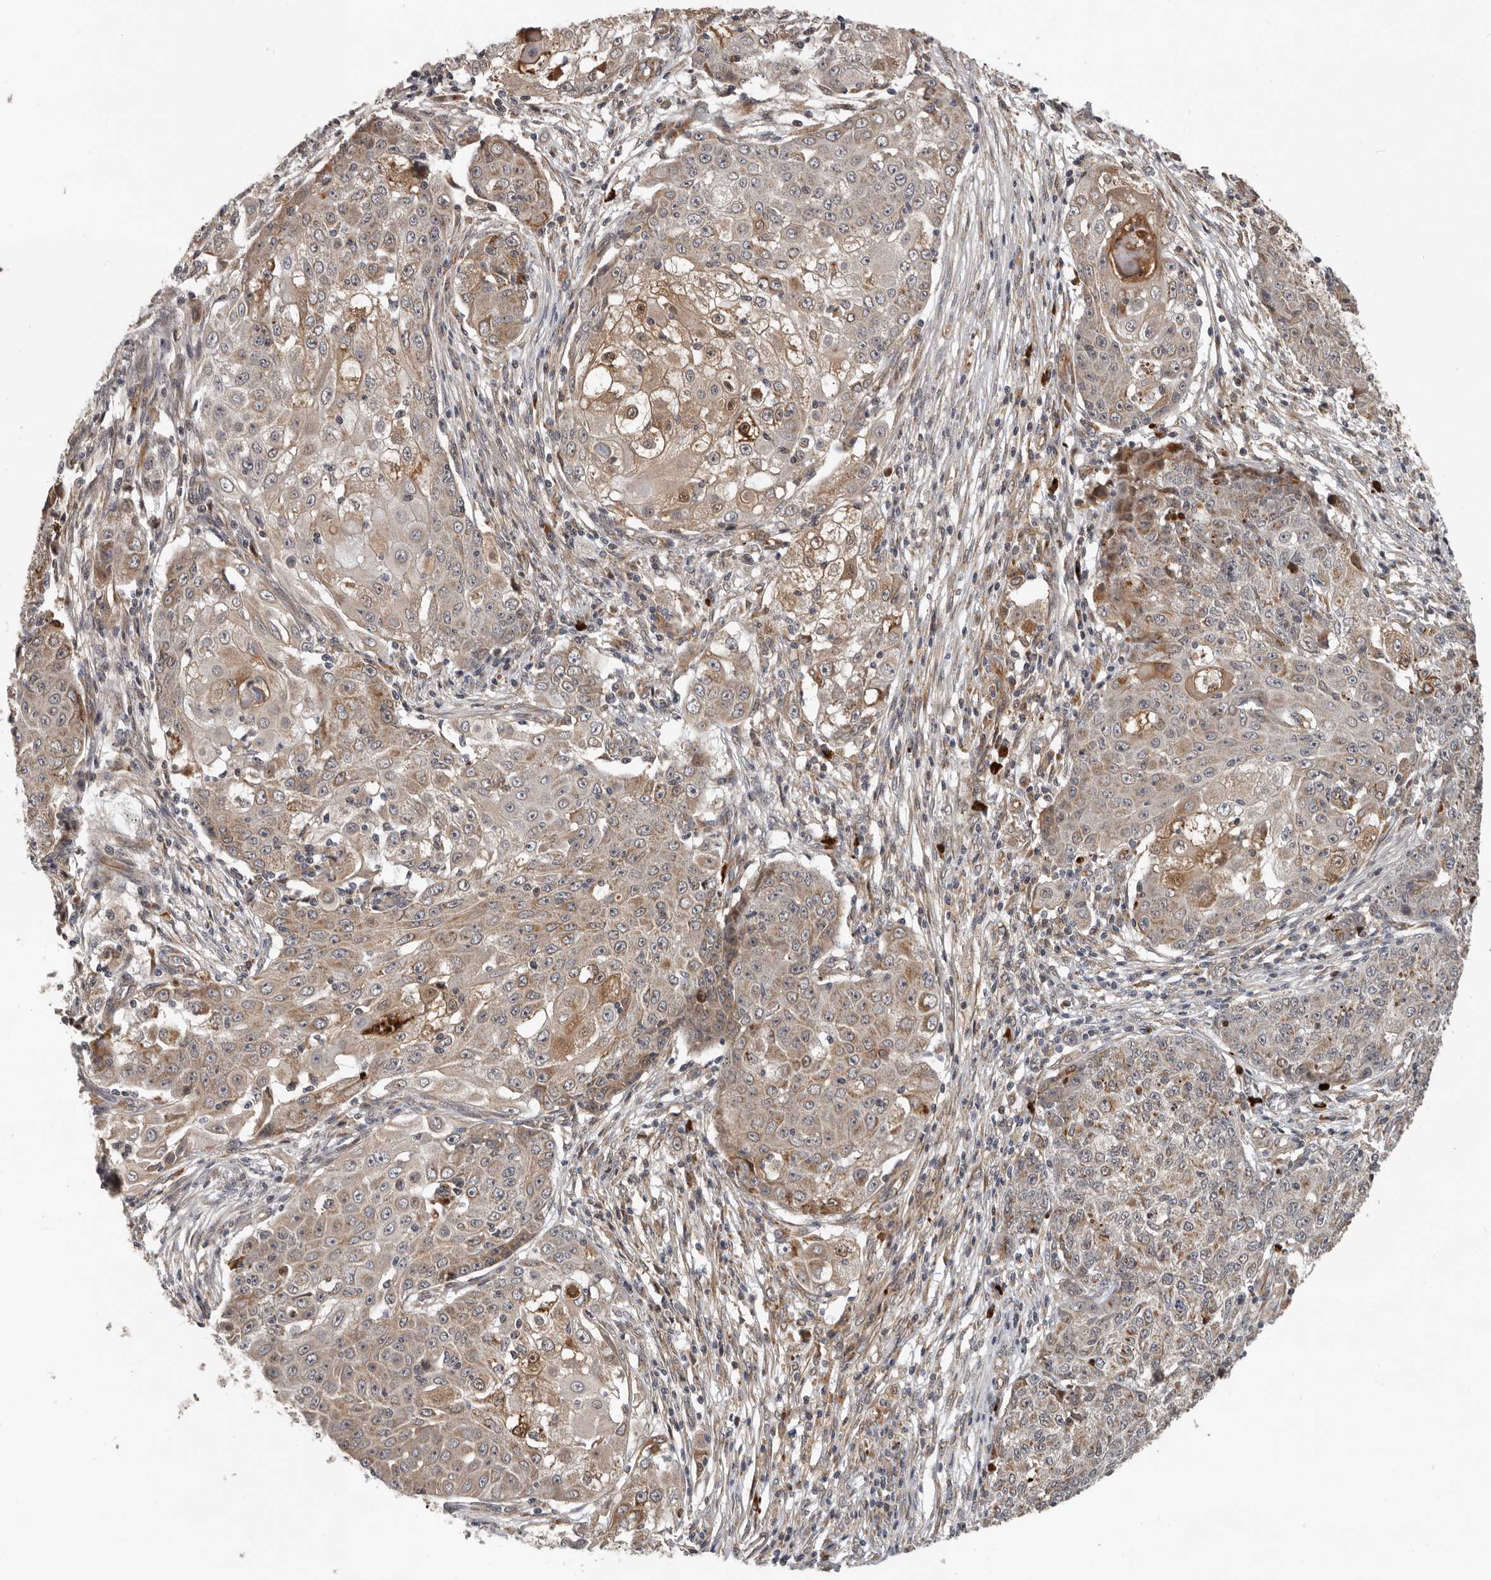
{"staining": {"intensity": "weak", "quantity": ">75%", "location": "cytoplasmic/membranous"}, "tissue": "ovarian cancer", "cell_type": "Tumor cells", "image_type": "cancer", "snomed": [{"axis": "morphology", "description": "Carcinoma, endometroid"}, {"axis": "topography", "description": "Ovary"}], "caption": "The histopathology image exhibits staining of ovarian cancer (endometroid carcinoma), revealing weak cytoplasmic/membranous protein staining (brown color) within tumor cells.", "gene": "RNF157", "patient": {"sex": "female", "age": 42}}